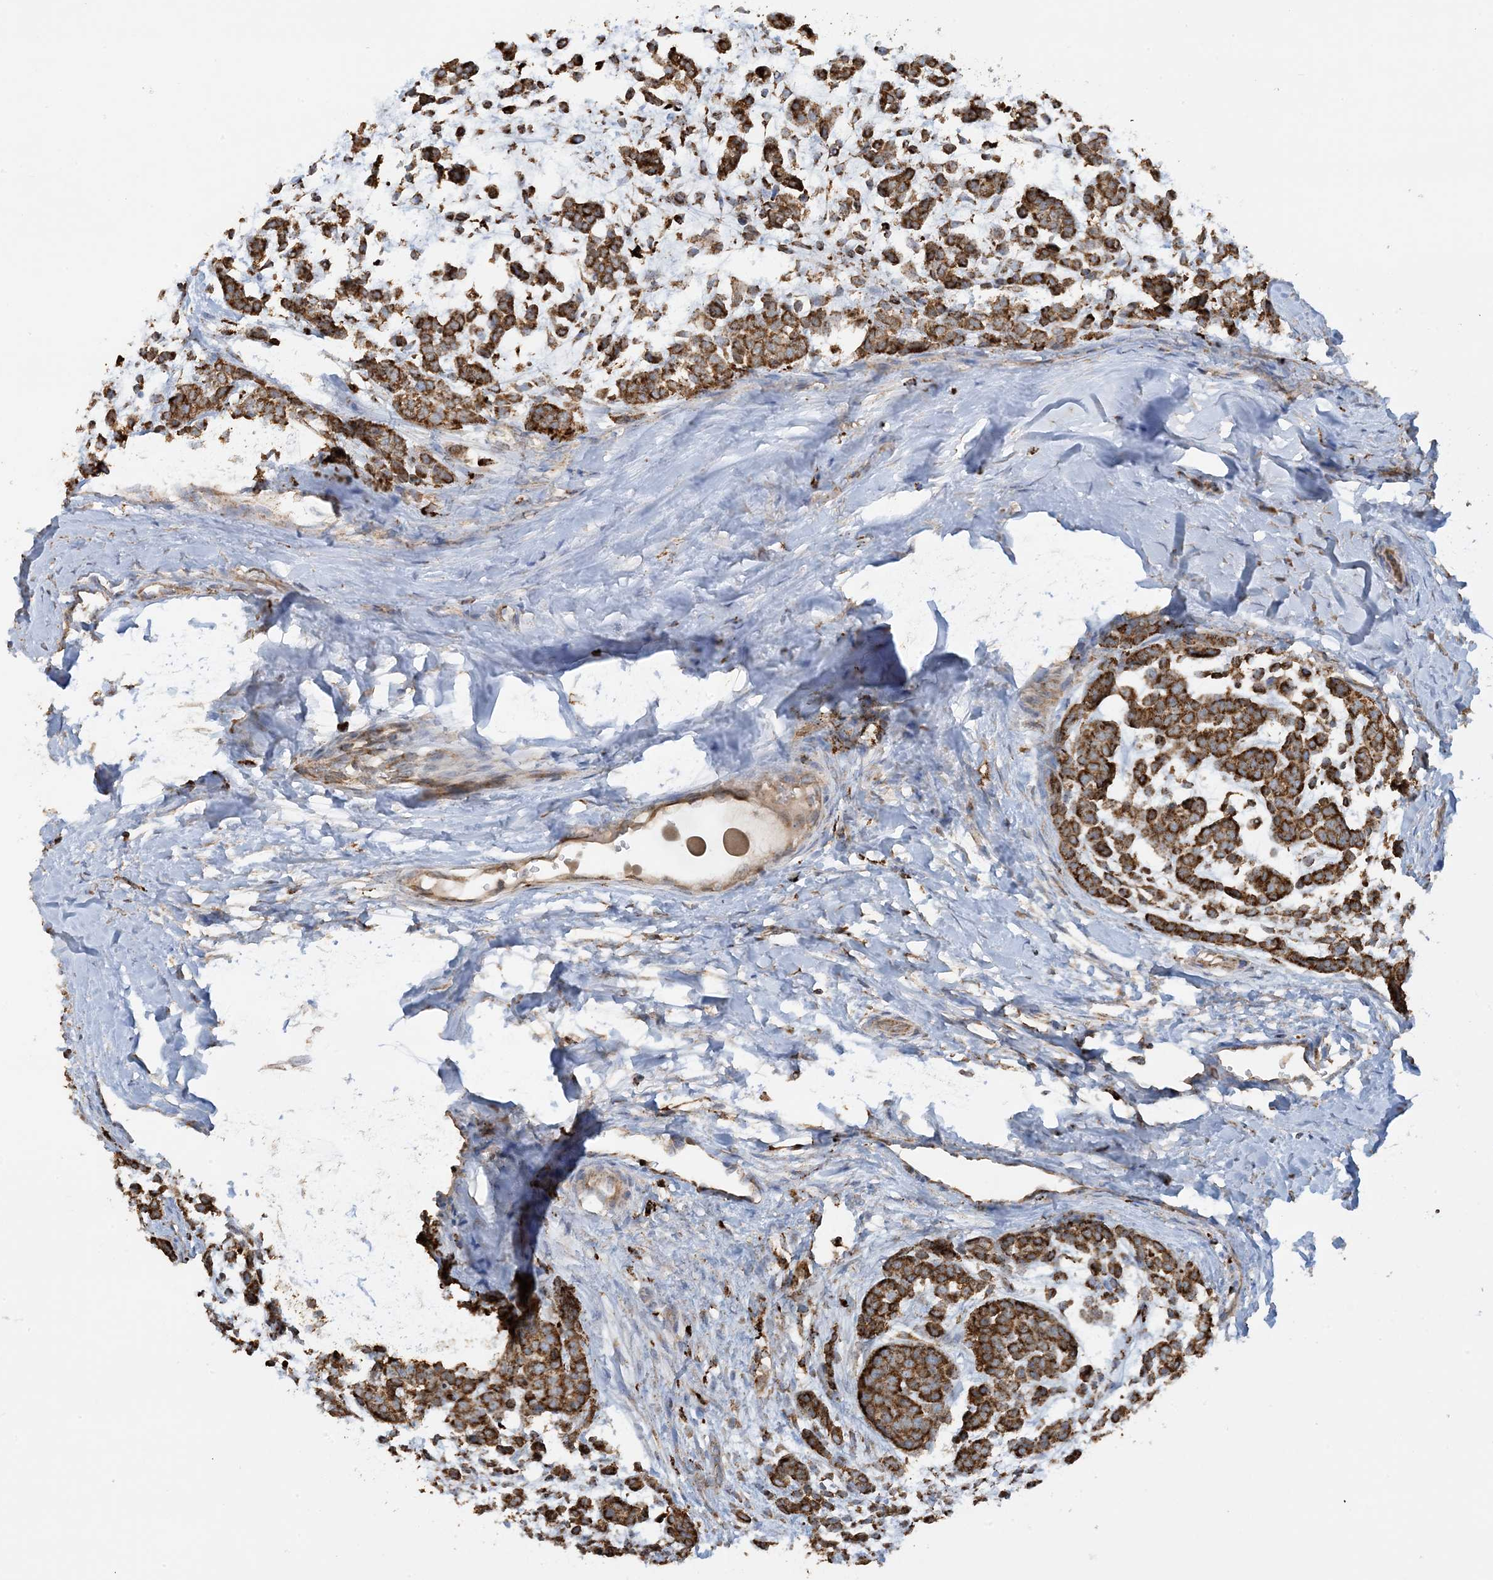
{"staining": {"intensity": "strong", "quantity": ">75%", "location": "cytoplasmic/membranous"}, "tissue": "head and neck cancer", "cell_type": "Tumor cells", "image_type": "cancer", "snomed": [{"axis": "morphology", "description": "Adenocarcinoma, NOS"}, {"axis": "morphology", "description": "Adenoma, NOS"}, {"axis": "topography", "description": "Head-Neck"}], "caption": "DAB immunohistochemical staining of human head and neck cancer displays strong cytoplasmic/membranous protein positivity in about >75% of tumor cells. (DAB IHC, brown staining for protein, blue staining for nuclei).", "gene": "AGA", "patient": {"sex": "female", "age": 55}}